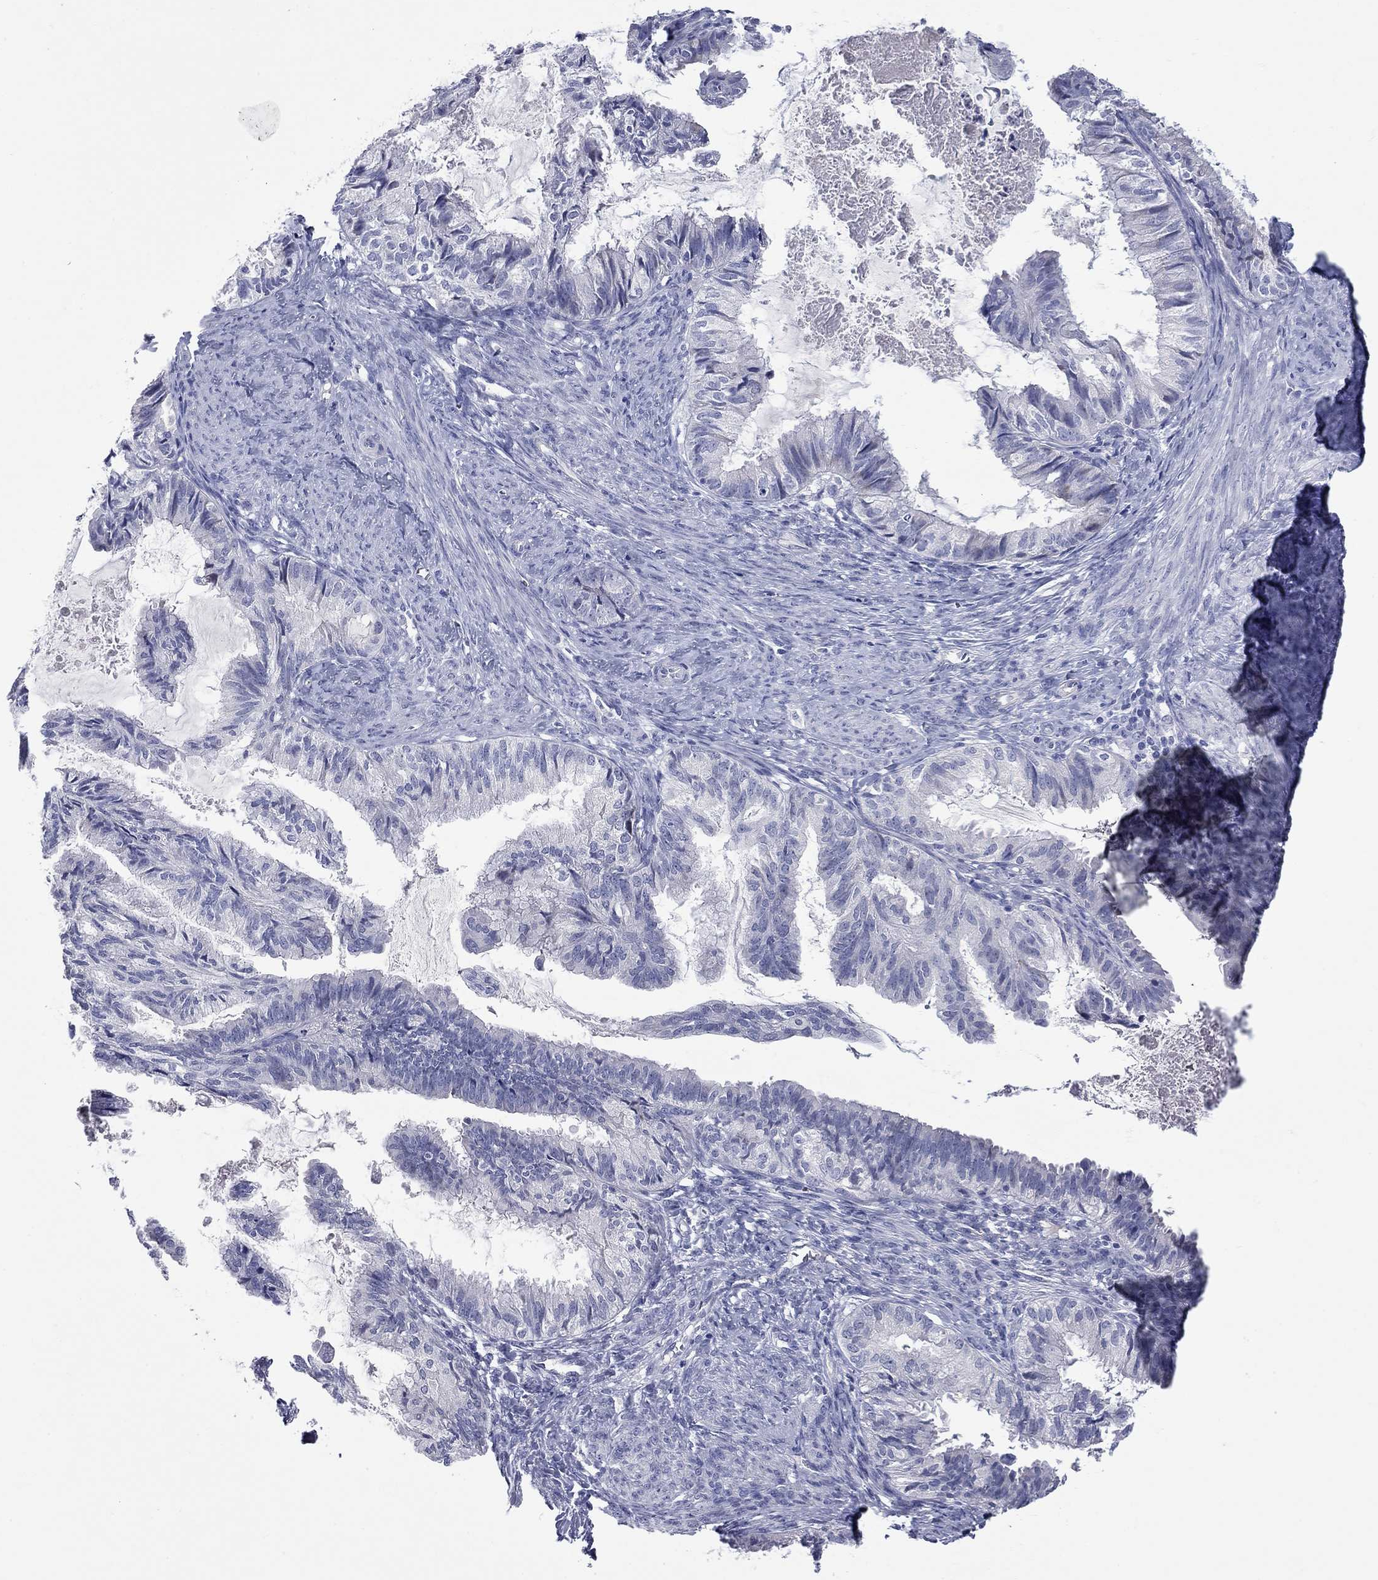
{"staining": {"intensity": "negative", "quantity": "none", "location": "none"}, "tissue": "endometrial cancer", "cell_type": "Tumor cells", "image_type": "cancer", "snomed": [{"axis": "morphology", "description": "Adenocarcinoma, NOS"}, {"axis": "topography", "description": "Endometrium"}], "caption": "Image shows no protein positivity in tumor cells of endometrial adenocarcinoma tissue.", "gene": "UNC119B", "patient": {"sex": "female", "age": 86}}